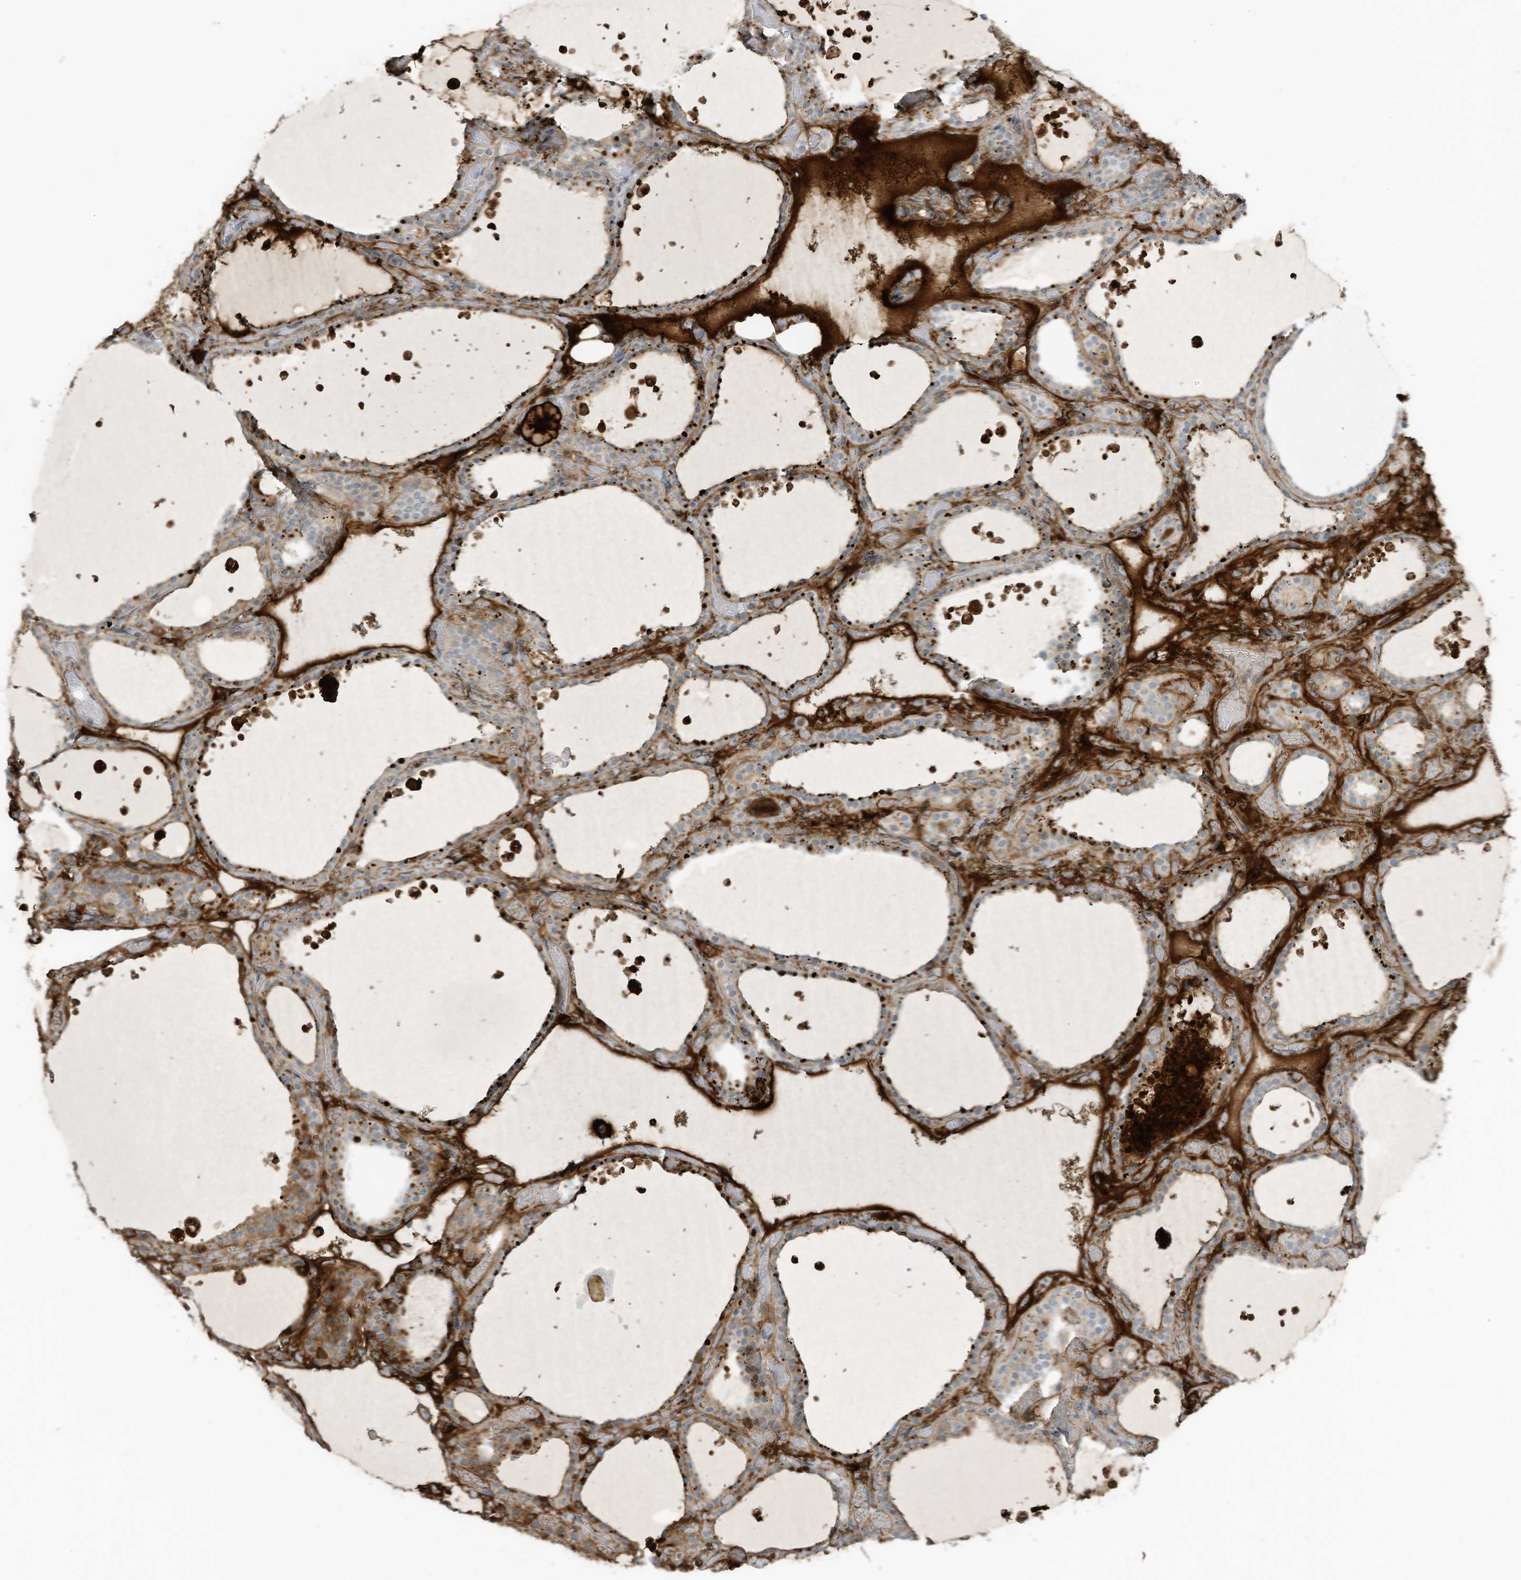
{"staining": {"intensity": "strong", "quantity": "25%-75%", "location": "cytoplasmic/membranous"}, "tissue": "thyroid gland", "cell_type": "Glandular cells", "image_type": "normal", "snomed": [{"axis": "morphology", "description": "Normal tissue, NOS"}, {"axis": "topography", "description": "Thyroid gland"}], "caption": "Human thyroid gland stained with a brown dye demonstrates strong cytoplasmic/membranous positive staining in approximately 25%-75% of glandular cells.", "gene": "PARVG", "patient": {"sex": "female", "age": 44}}